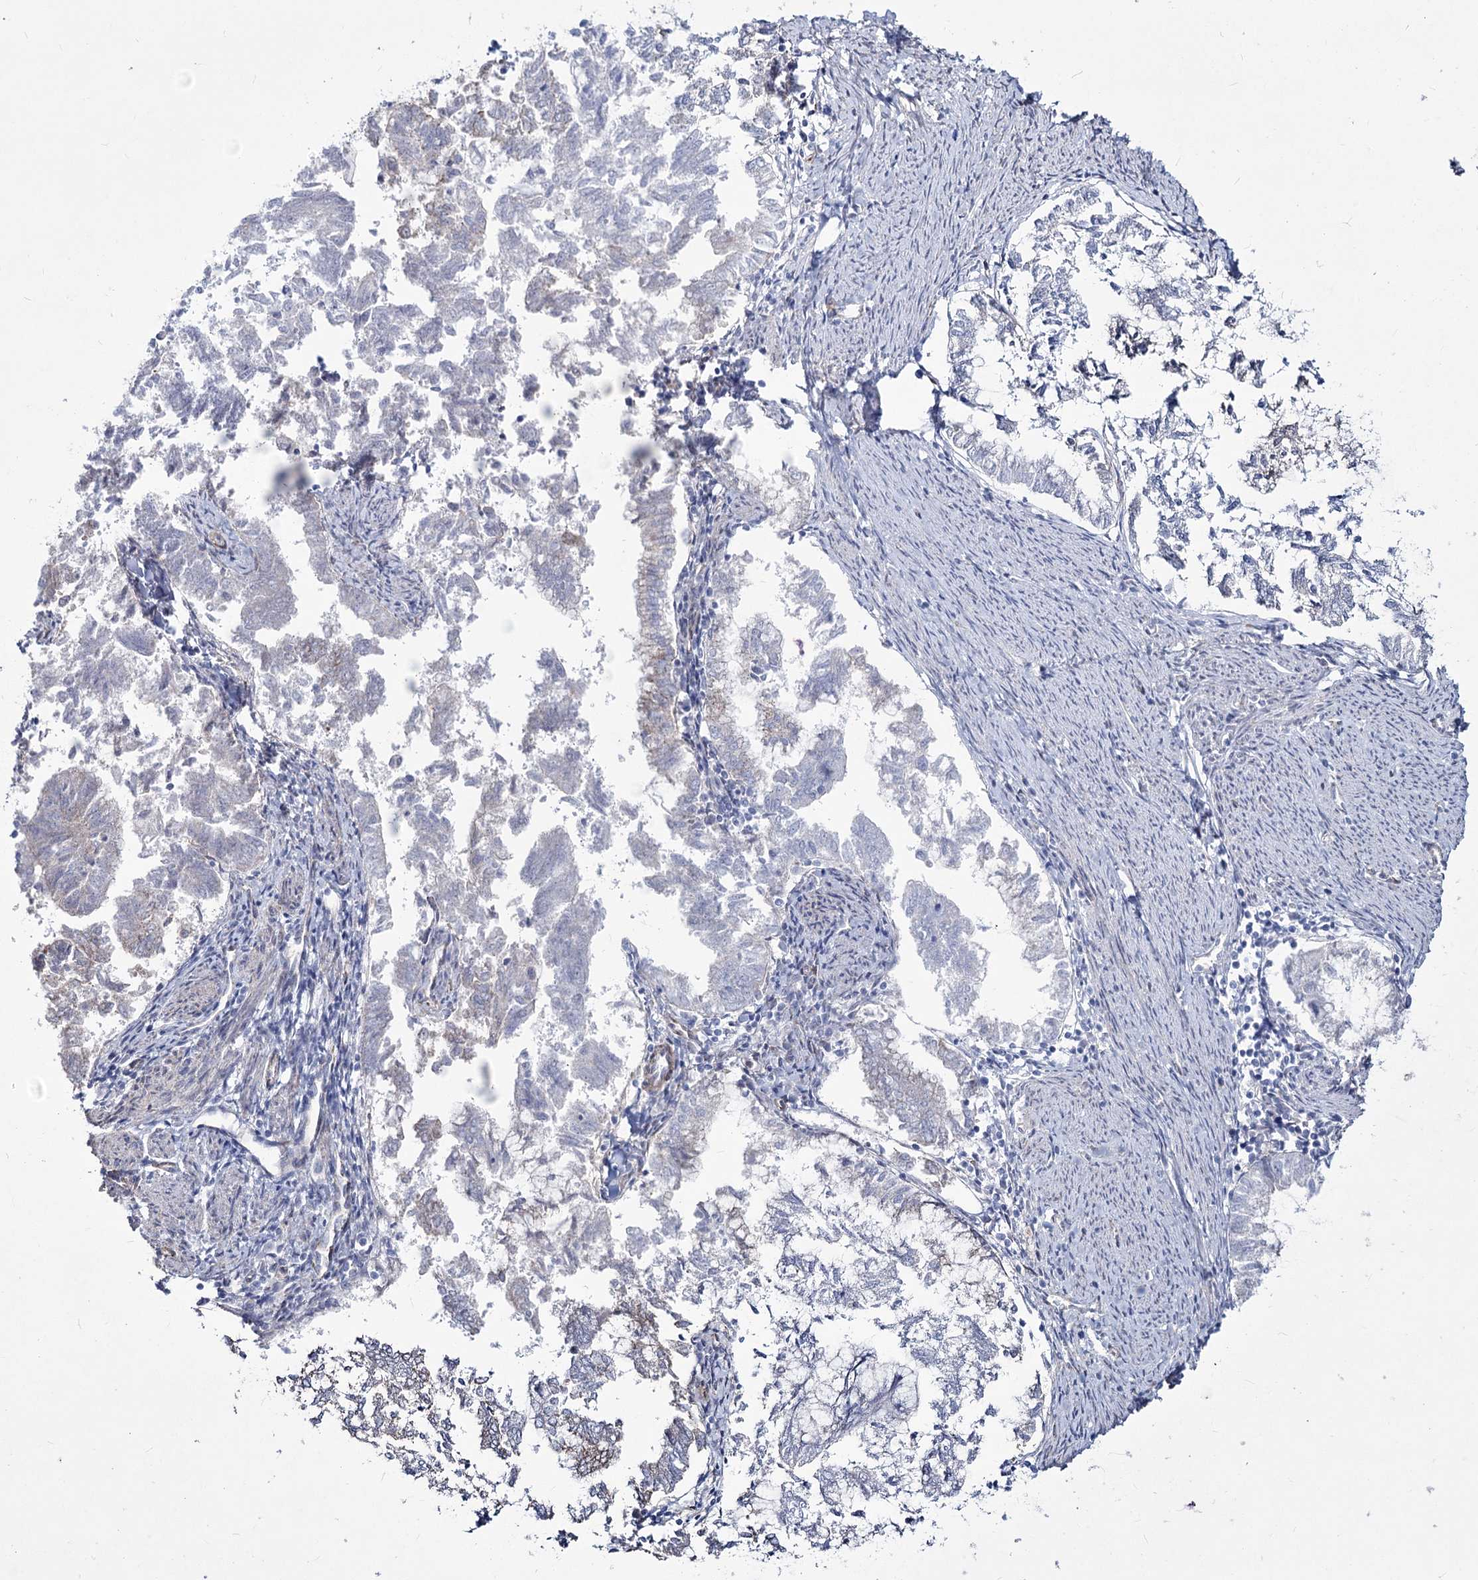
{"staining": {"intensity": "negative", "quantity": "none", "location": "none"}, "tissue": "endometrial cancer", "cell_type": "Tumor cells", "image_type": "cancer", "snomed": [{"axis": "morphology", "description": "Adenocarcinoma, NOS"}, {"axis": "topography", "description": "Endometrium"}], "caption": "High power microscopy image of an immunohistochemistry photomicrograph of endometrial adenocarcinoma, revealing no significant expression in tumor cells.", "gene": "ME3", "patient": {"sex": "female", "age": 79}}